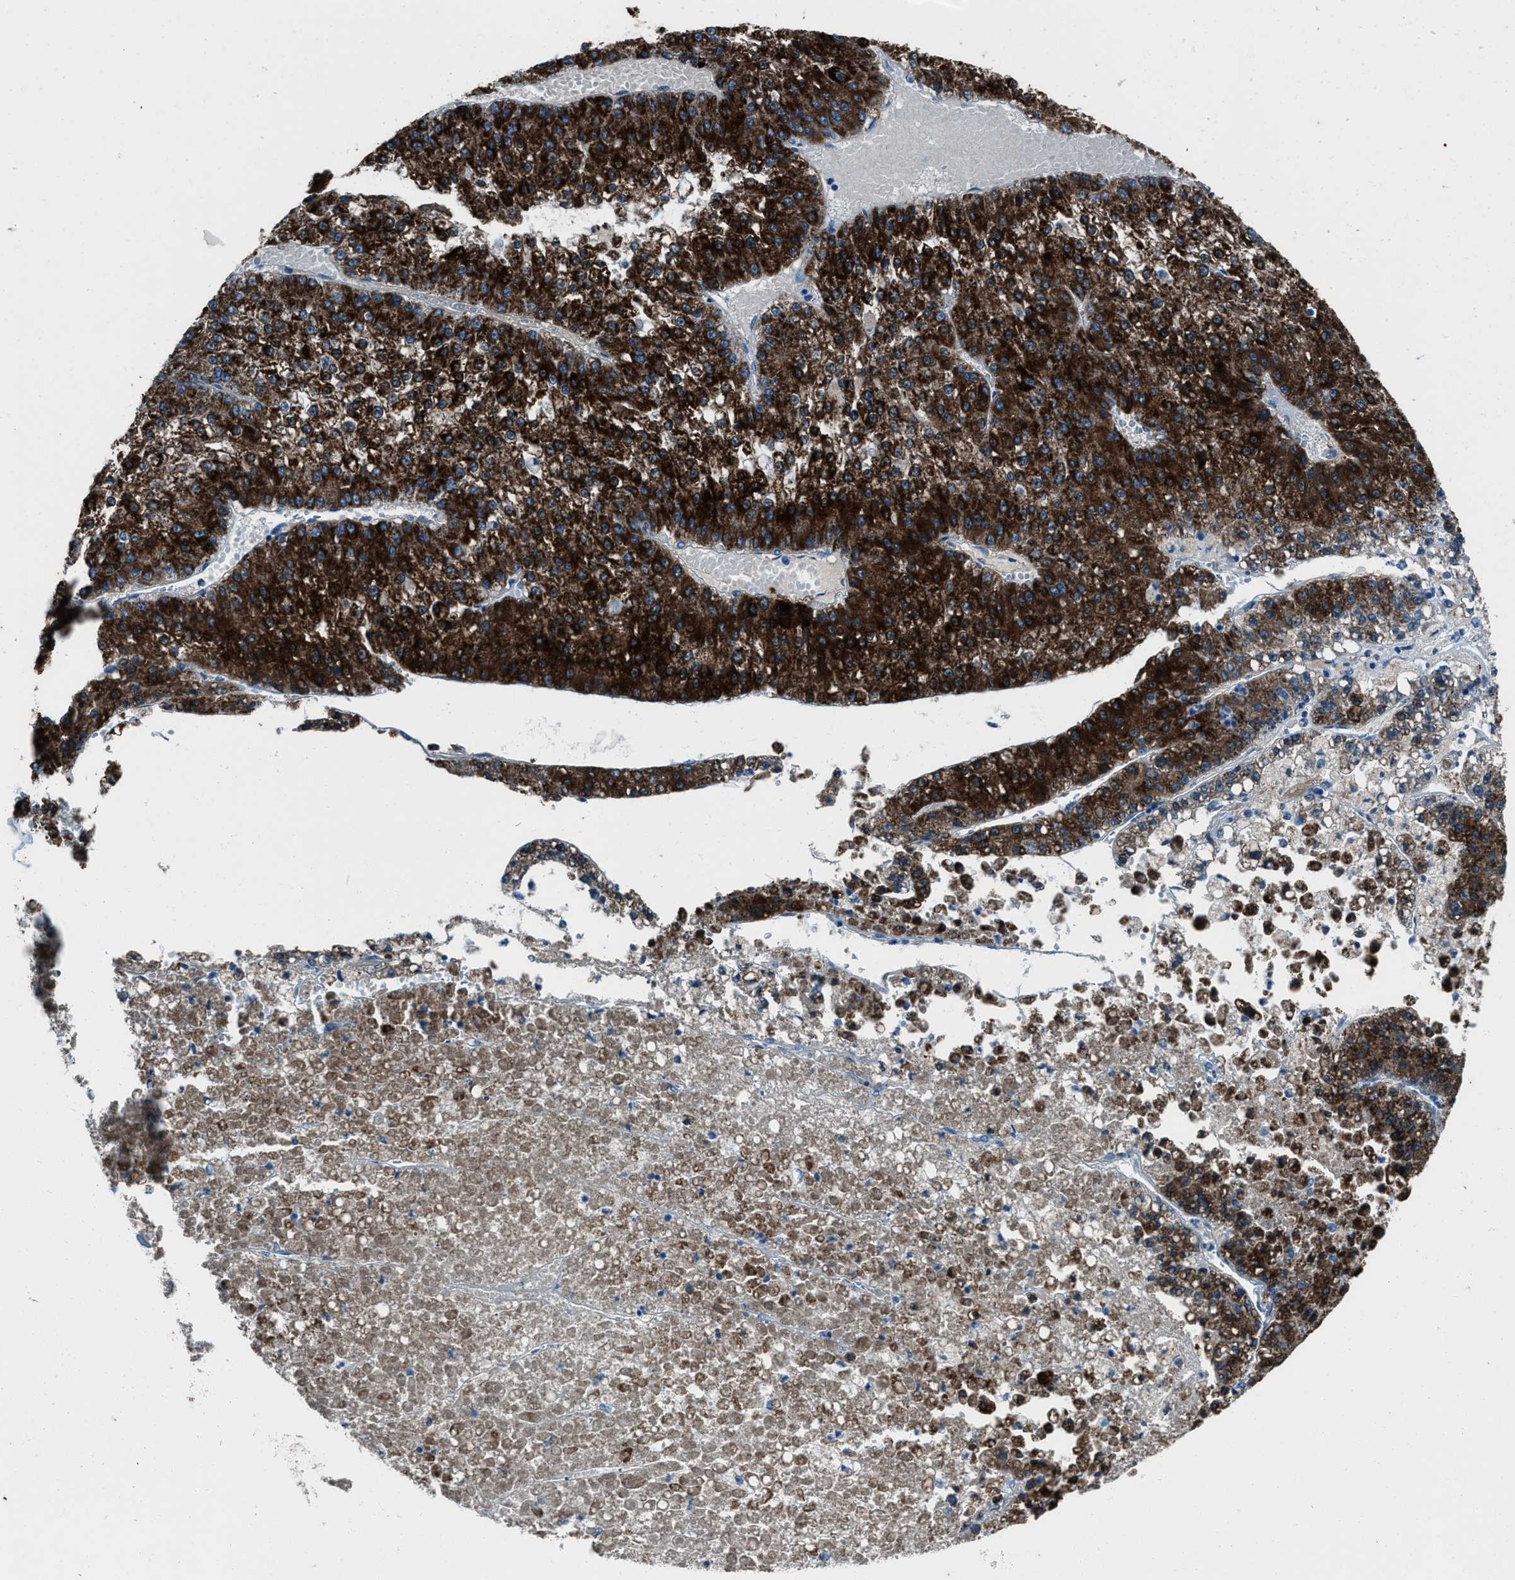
{"staining": {"intensity": "strong", "quantity": ">75%", "location": "cytoplasmic/membranous"}, "tissue": "liver cancer", "cell_type": "Tumor cells", "image_type": "cancer", "snomed": [{"axis": "morphology", "description": "Carcinoma, Hepatocellular, NOS"}, {"axis": "topography", "description": "Liver"}], "caption": "Strong cytoplasmic/membranous protein expression is present in about >75% of tumor cells in liver hepatocellular carcinoma.", "gene": "AMACR", "patient": {"sex": "female", "age": 73}}